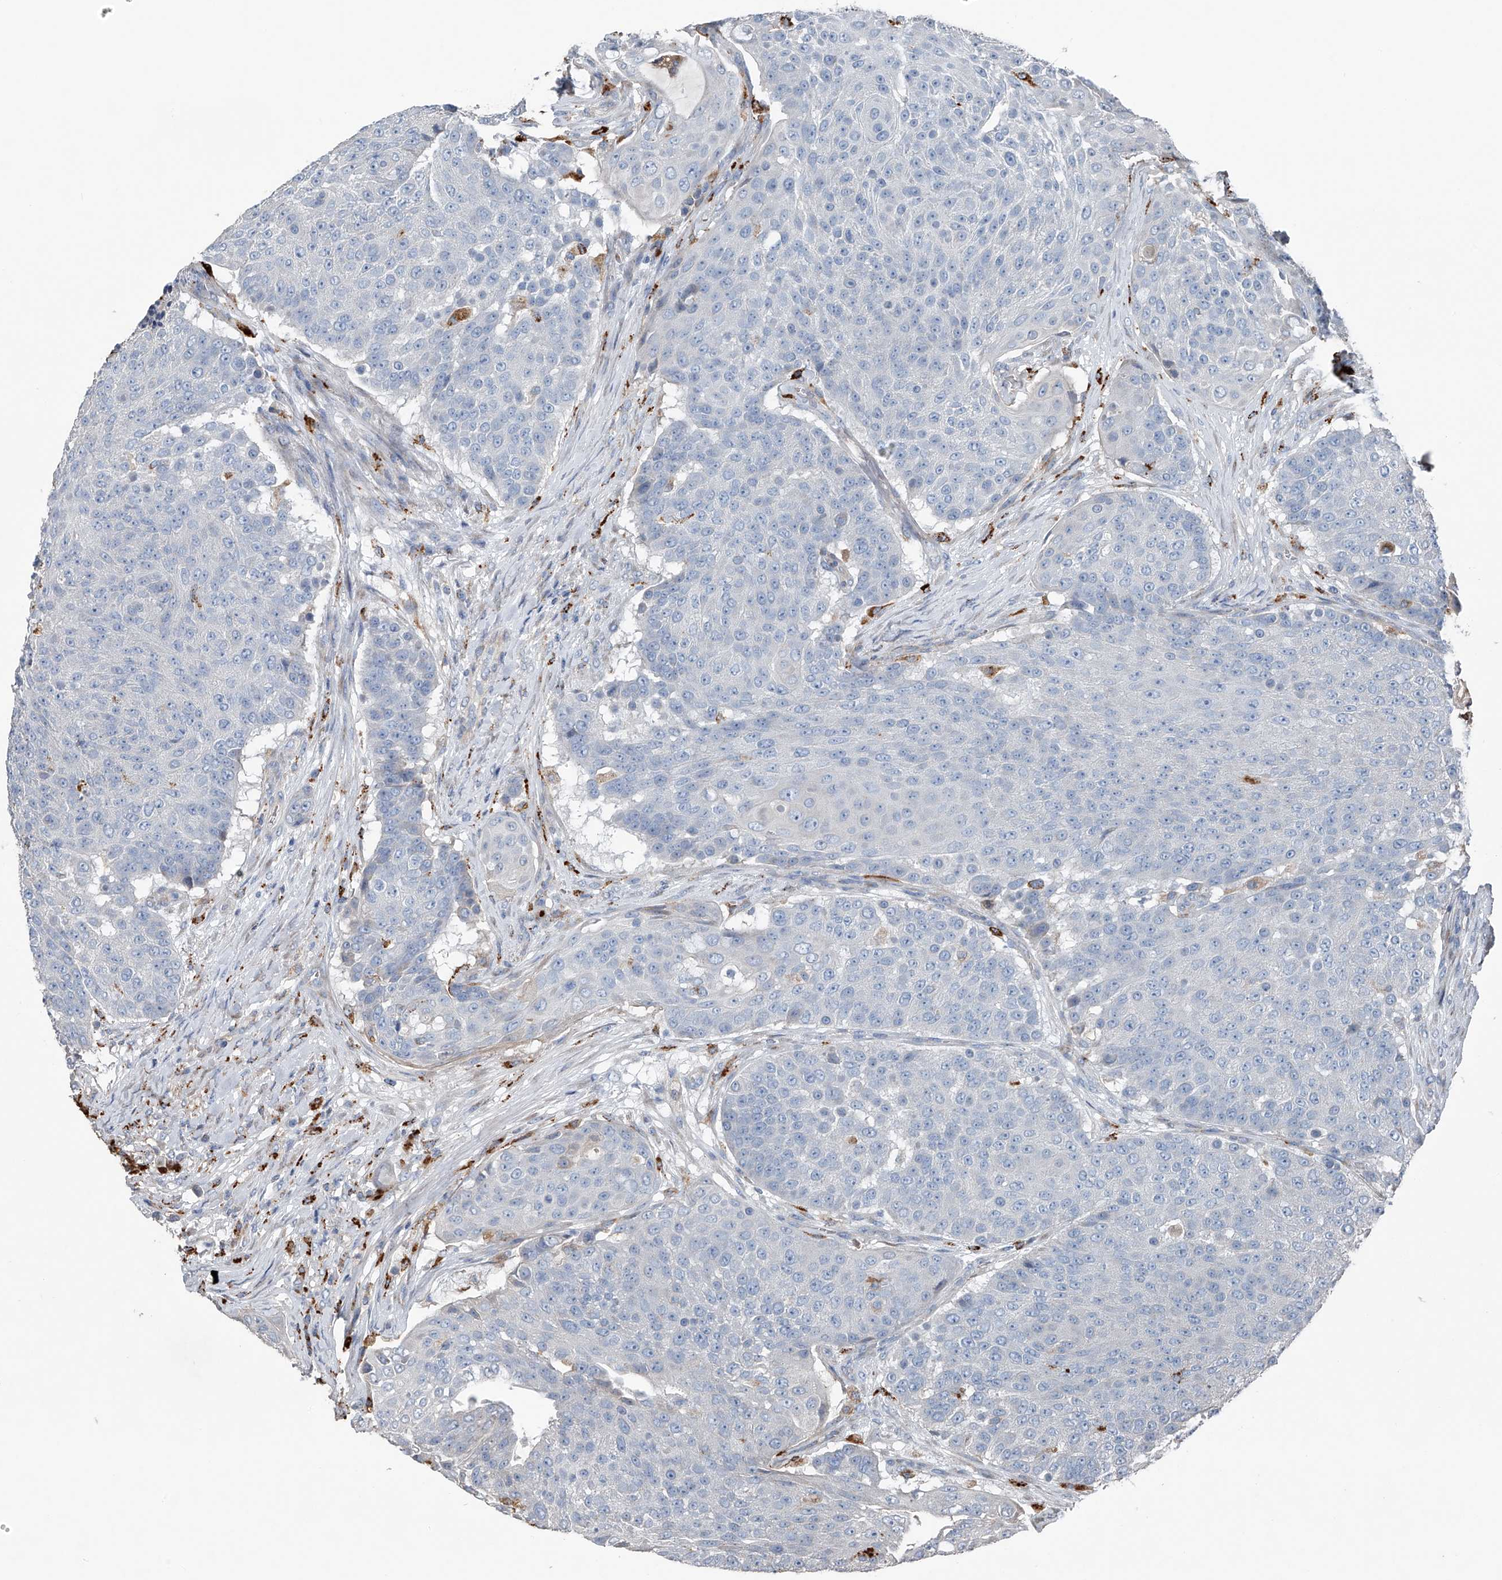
{"staining": {"intensity": "negative", "quantity": "none", "location": "none"}, "tissue": "urothelial cancer", "cell_type": "Tumor cells", "image_type": "cancer", "snomed": [{"axis": "morphology", "description": "Urothelial carcinoma, High grade"}, {"axis": "topography", "description": "Urinary bladder"}], "caption": "Protein analysis of urothelial carcinoma (high-grade) demonstrates no significant positivity in tumor cells. The staining is performed using DAB brown chromogen with nuclei counter-stained in using hematoxylin.", "gene": "ZNF772", "patient": {"sex": "female", "age": 63}}